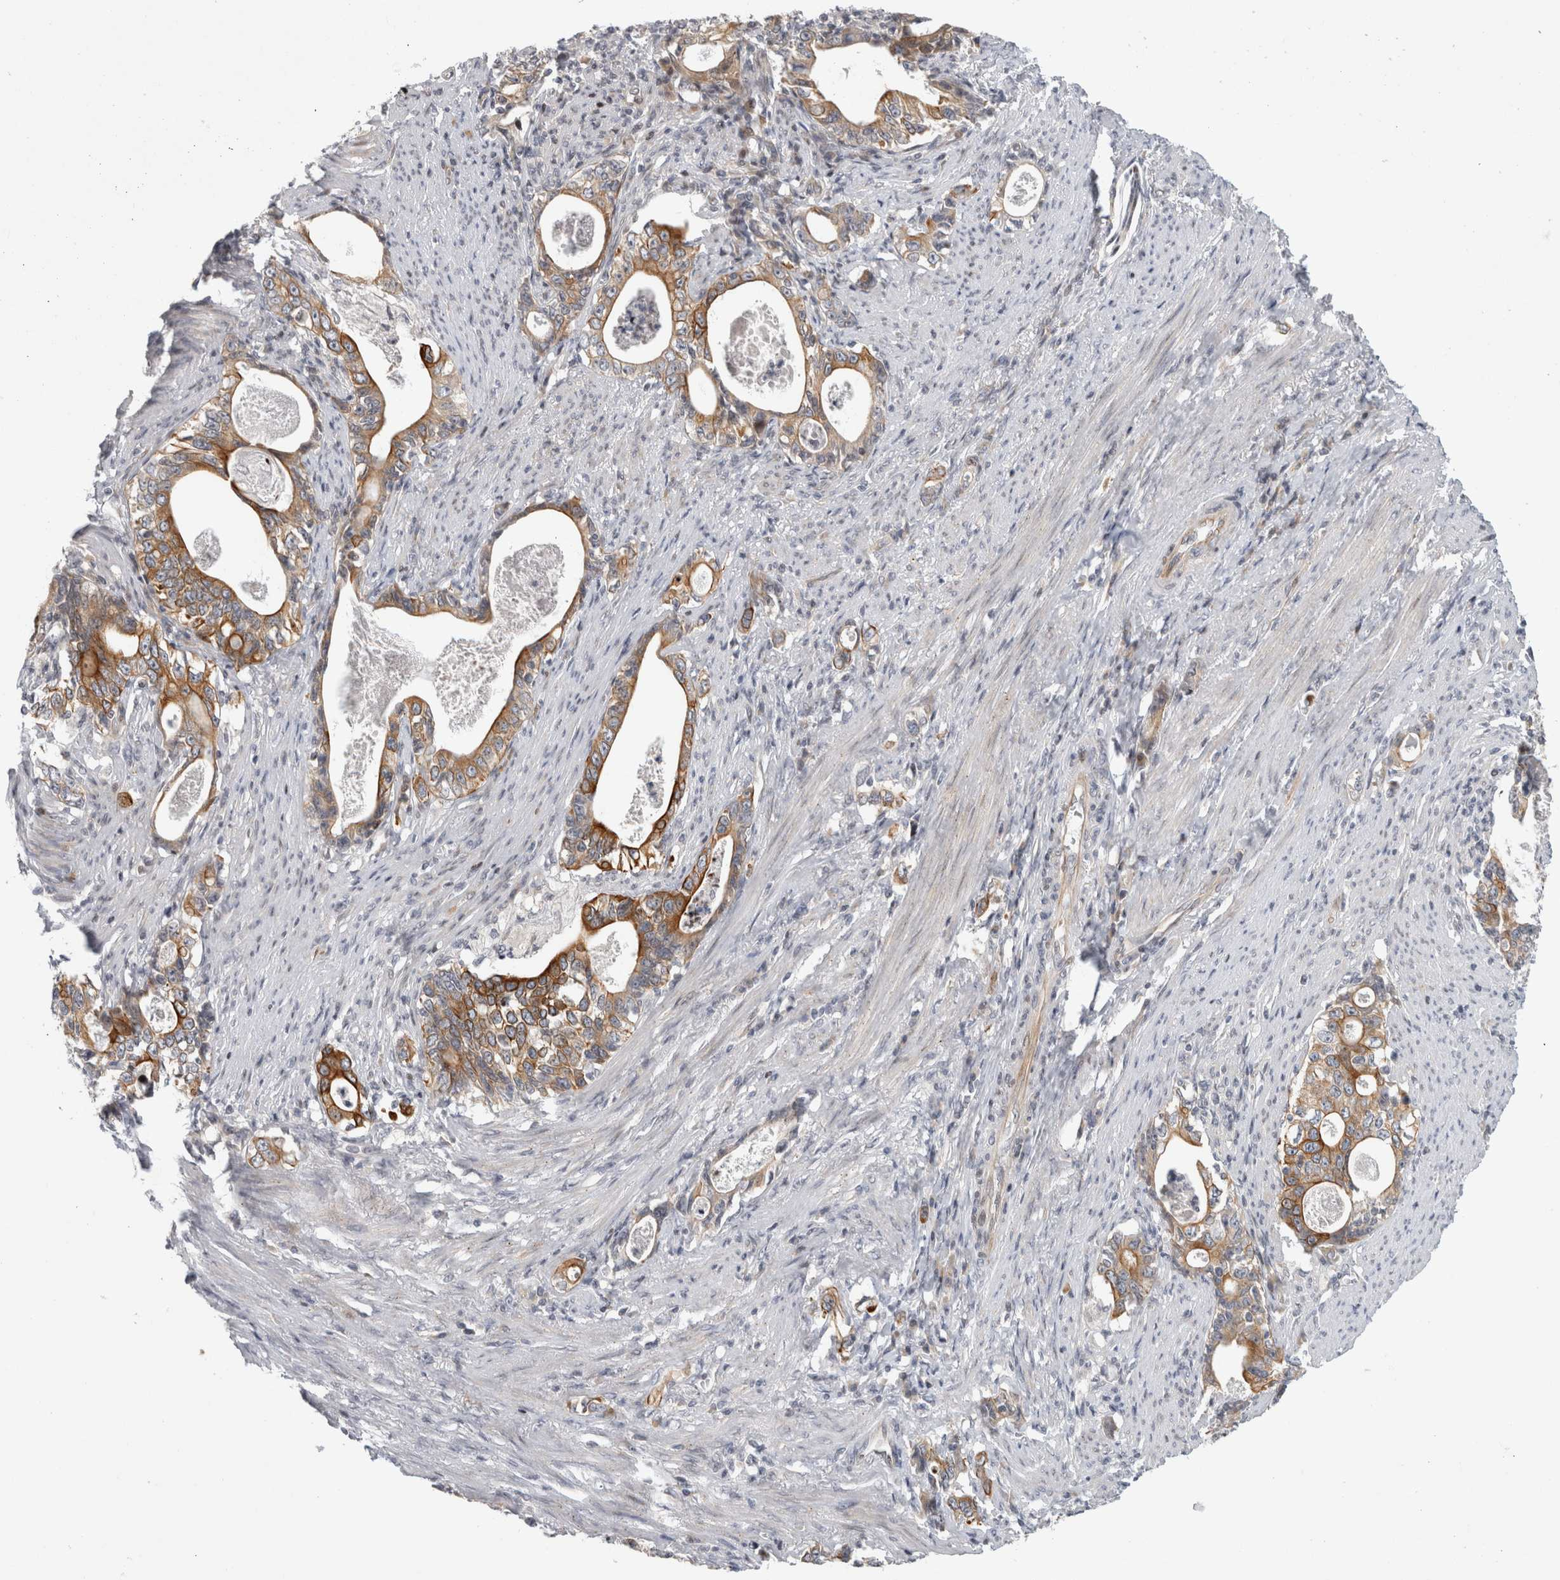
{"staining": {"intensity": "moderate", "quantity": ">75%", "location": "cytoplasmic/membranous"}, "tissue": "stomach cancer", "cell_type": "Tumor cells", "image_type": "cancer", "snomed": [{"axis": "morphology", "description": "Adenocarcinoma, NOS"}, {"axis": "topography", "description": "Stomach, lower"}], "caption": "IHC (DAB) staining of human stomach cancer (adenocarcinoma) demonstrates moderate cytoplasmic/membranous protein staining in about >75% of tumor cells. The staining was performed using DAB (3,3'-diaminobenzidine) to visualize the protein expression in brown, while the nuclei were stained in blue with hematoxylin (Magnification: 20x).", "gene": "UTP25", "patient": {"sex": "female", "age": 72}}